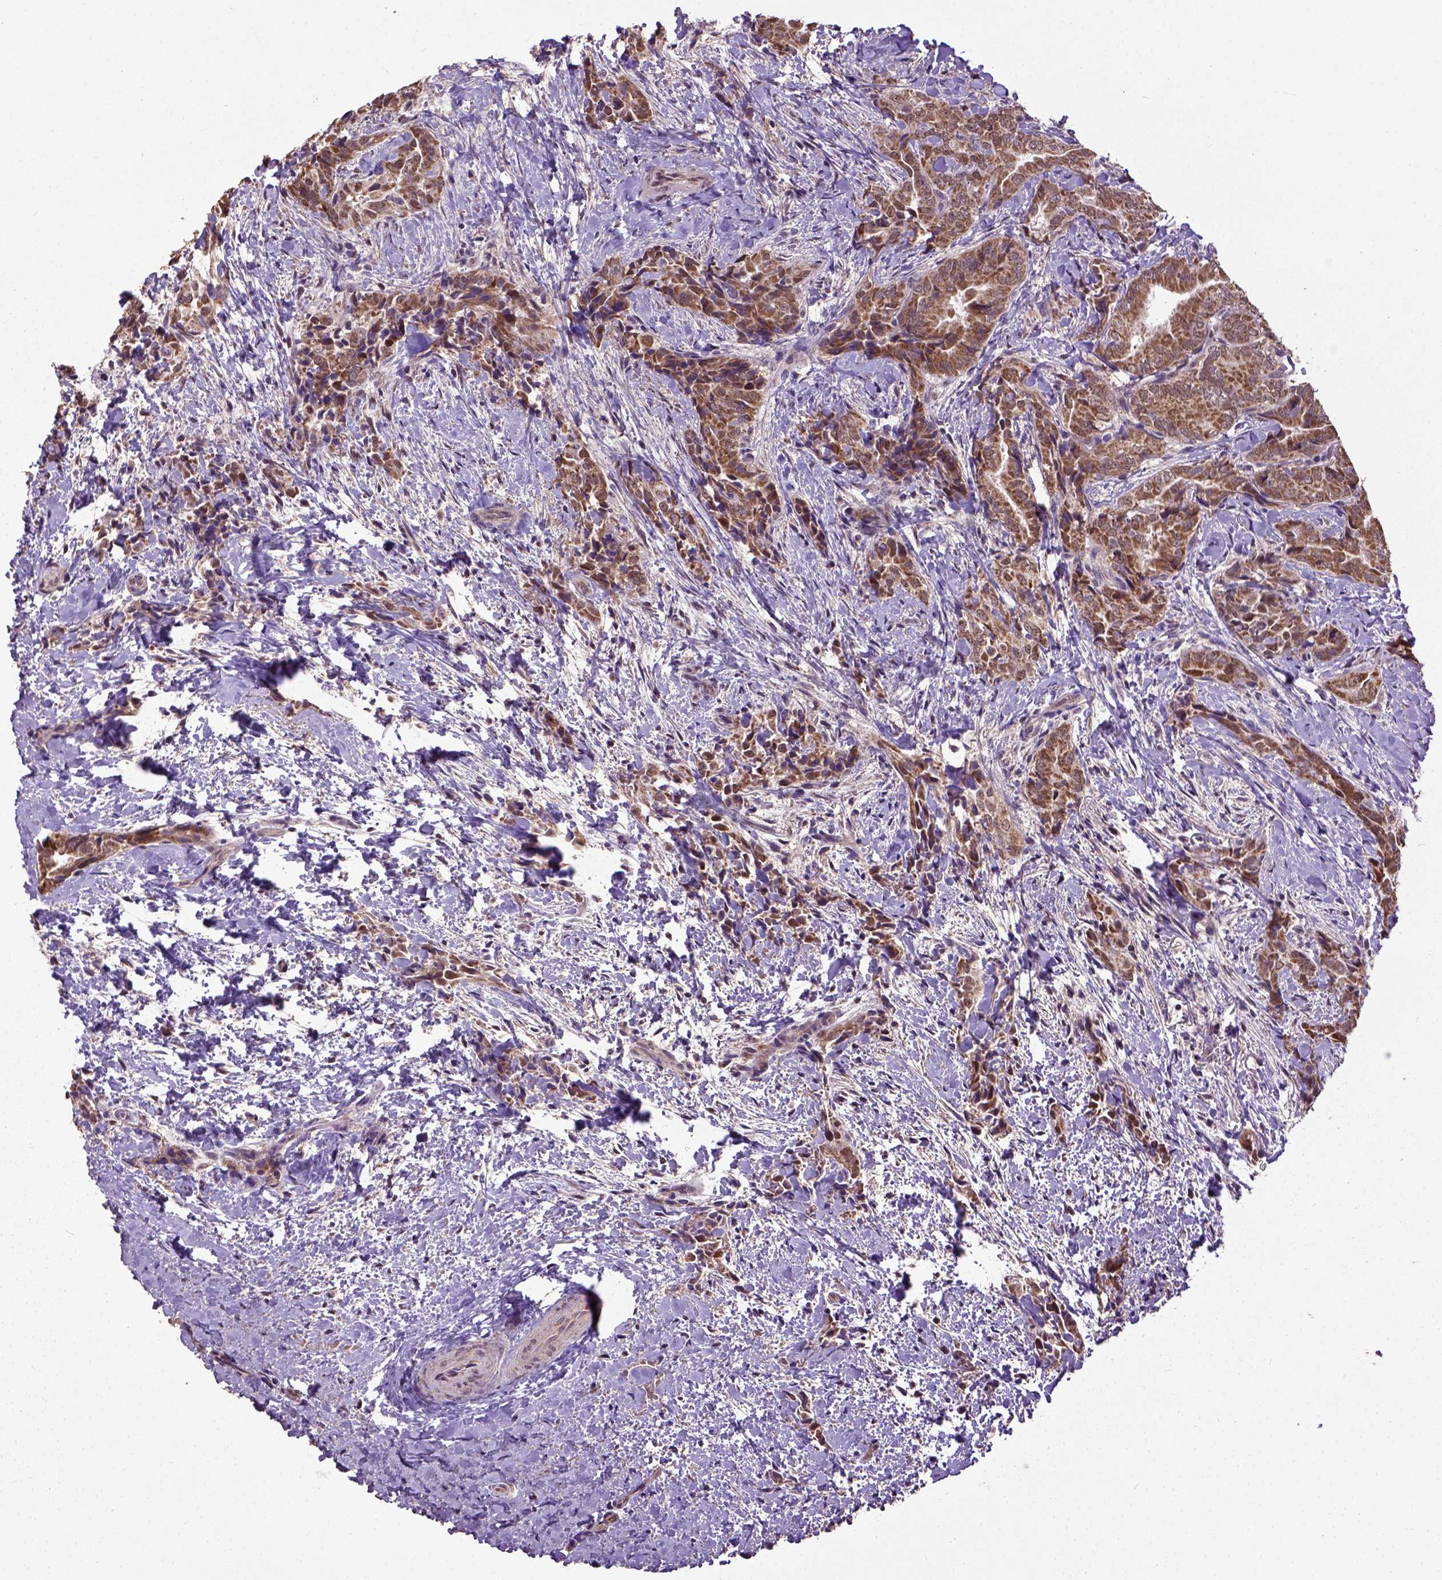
{"staining": {"intensity": "moderate", "quantity": ">75%", "location": "cytoplasmic/membranous,nuclear"}, "tissue": "thyroid cancer", "cell_type": "Tumor cells", "image_type": "cancer", "snomed": [{"axis": "morphology", "description": "Papillary adenocarcinoma, NOS"}, {"axis": "topography", "description": "Thyroid gland"}], "caption": "Immunohistochemistry (IHC) histopathology image of neoplastic tissue: human thyroid papillary adenocarcinoma stained using immunohistochemistry (IHC) reveals medium levels of moderate protein expression localized specifically in the cytoplasmic/membranous and nuclear of tumor cells, appearing as a cytoplasmic/membranous and nuclear brown color.", "gene": "UBA3", "patient": {"sex": "male", "age": 61}}